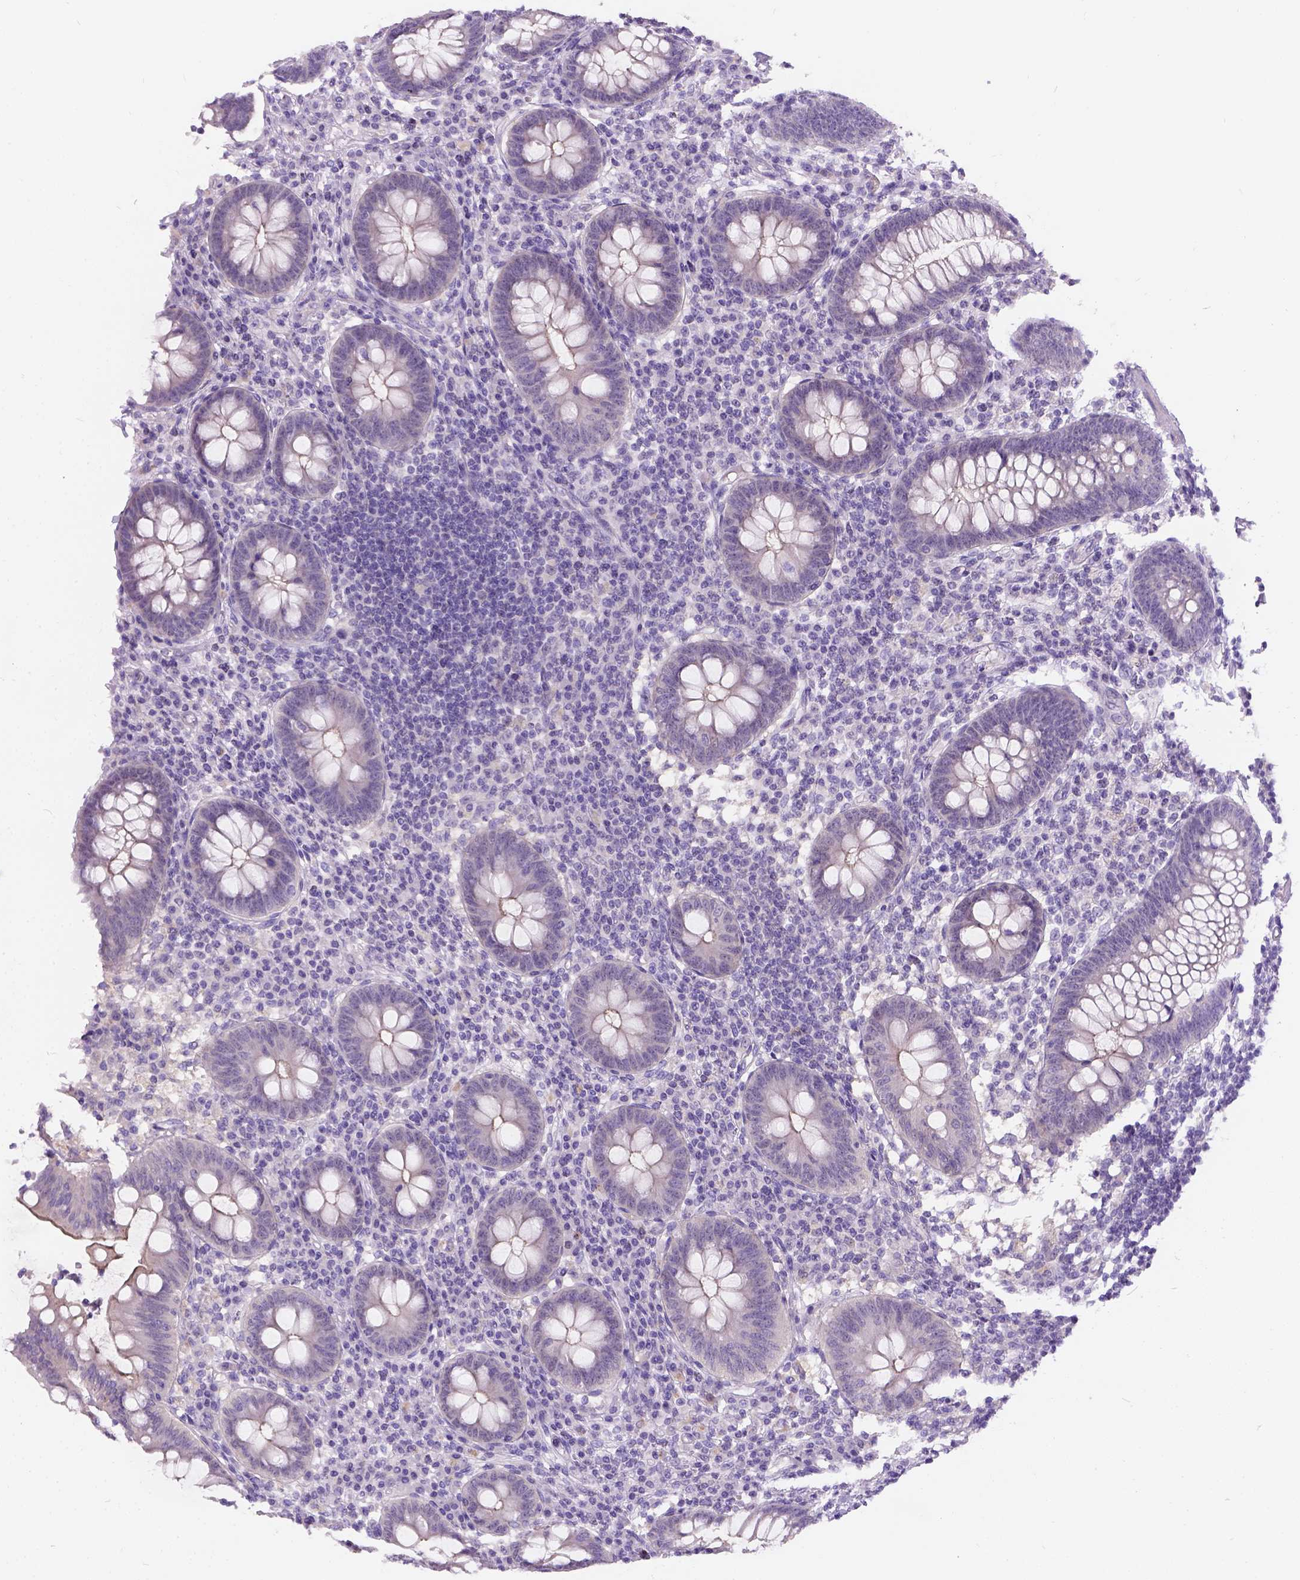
{"staining": {"intensity": "negative", "quantity": "none", "location": "none"}, "tissue": "appendix", "cell_type": "Glandular cells", "image_type": "normal", "snomed": [{"axis": "morphology", "description": "Normal tissue, NOS"}, {"axis": "topography", "description": "Appendix"}], "caption": "Appendix was stained to show a protein in brown. There is no significant expression in glandular cells. (Stains: DAB (3,3'-diaminobenzidine) IHC with hematoxylin counter stain, Microscopy: brightfield microscopy at high magnification).", "gene": "C20orf144", "patient": {"sex": "female", "age": 57}}